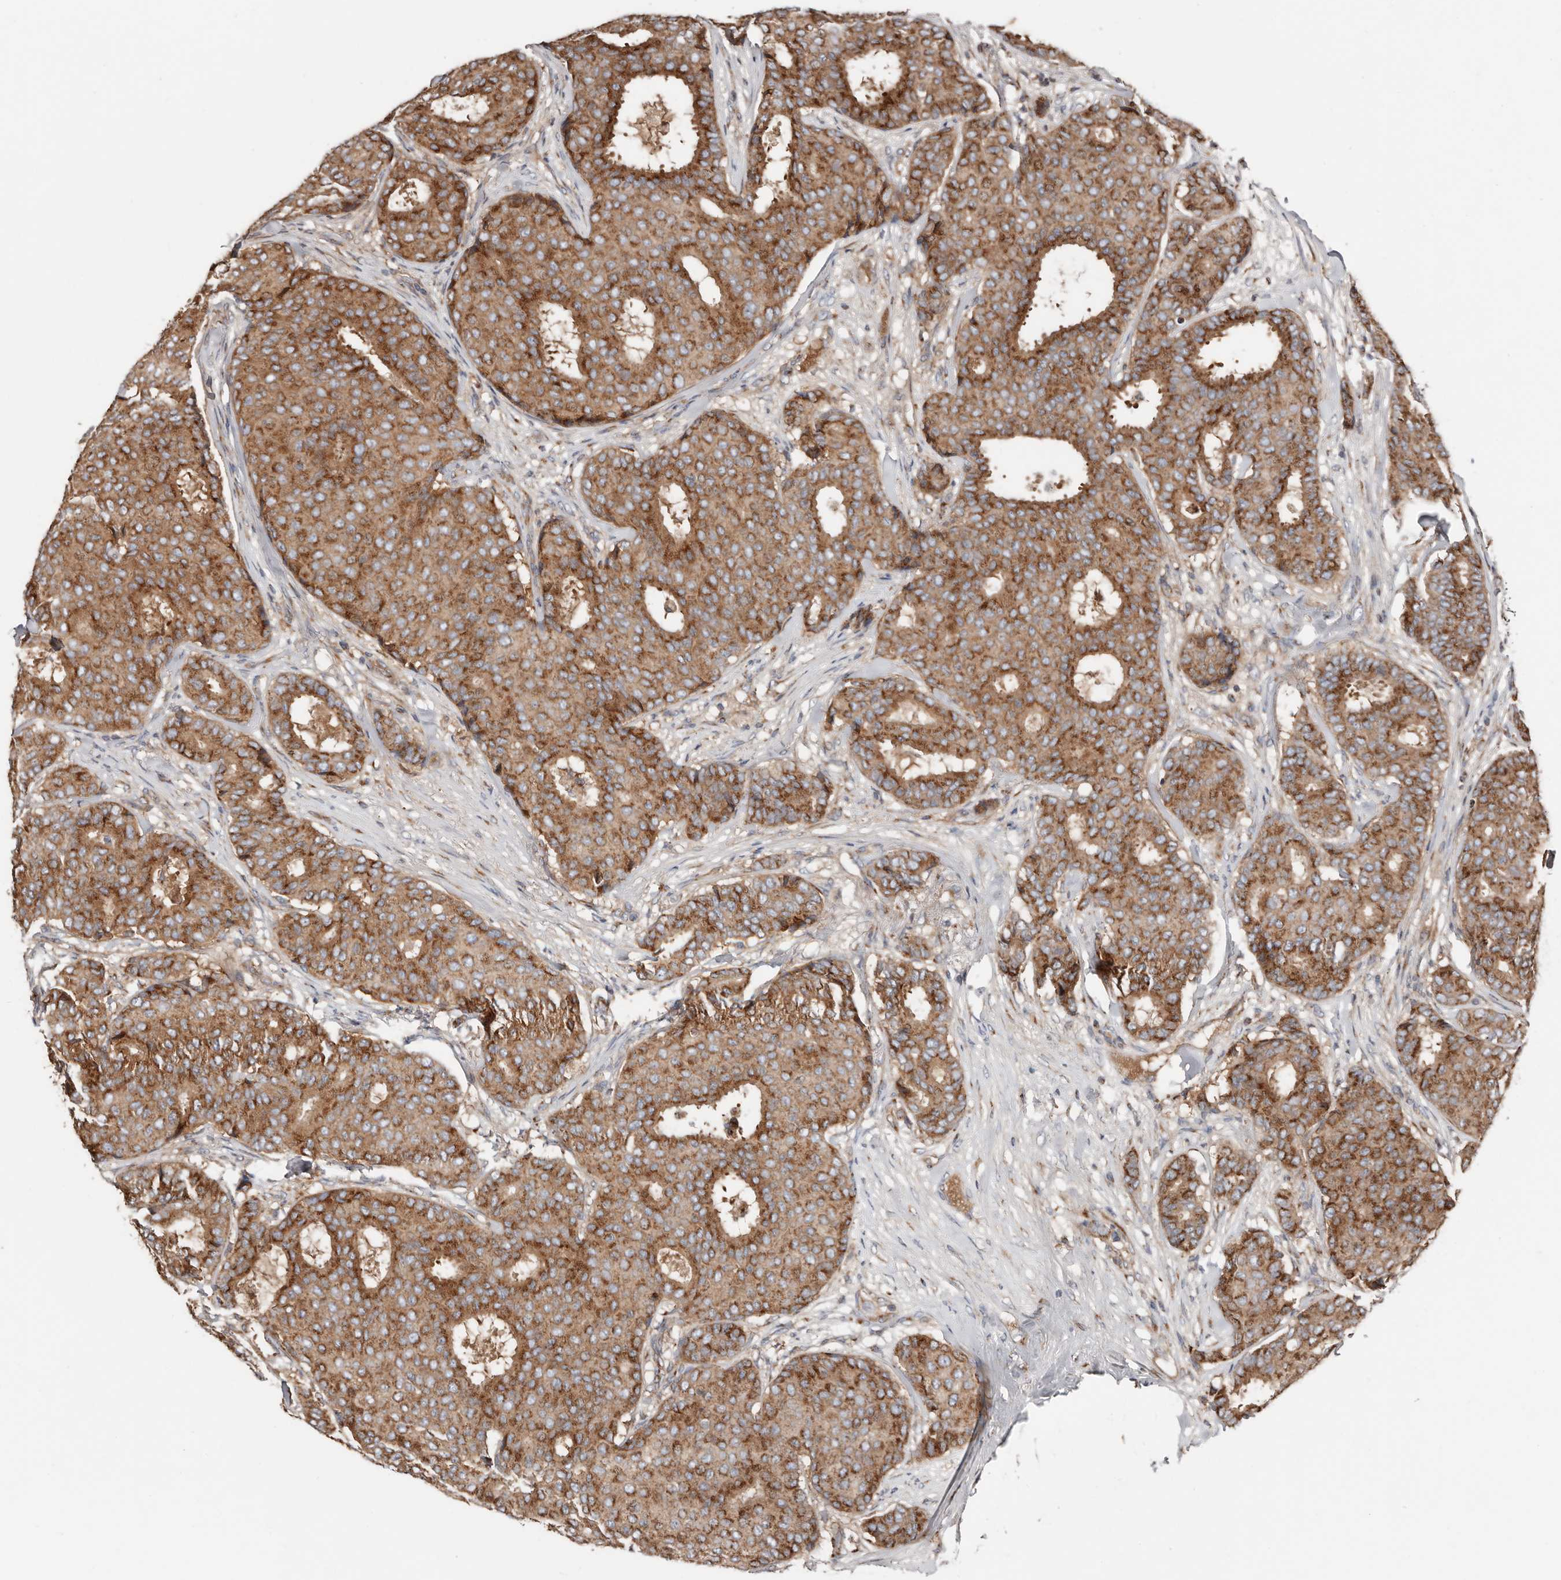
{"staining": {"intensity": "strong", "quantity": ">75%", "location": "cytoplasmic/membranous"}, "tissue": "breast cancer", "cell_type": "Tumor cells", "image_type": "cancer", "snomed": [{"axis": "morphology", "description": "Duct carcinoma"}, {"axis": "topography", "description": "Breast"}], "caption": "Protein staining by immunohistochemistry (IHC) shows strong cytoplasmic/membranous staining in approximately >75% of tumor cells in breast infiltrating ductal carcinoma. The staining is performed using DAB brown chromogen to label protein expression. The nuclei are counter-stained blue using hematoxylin.", "gene": "COG1", "patient": {"sex": "female", "age": 75}}